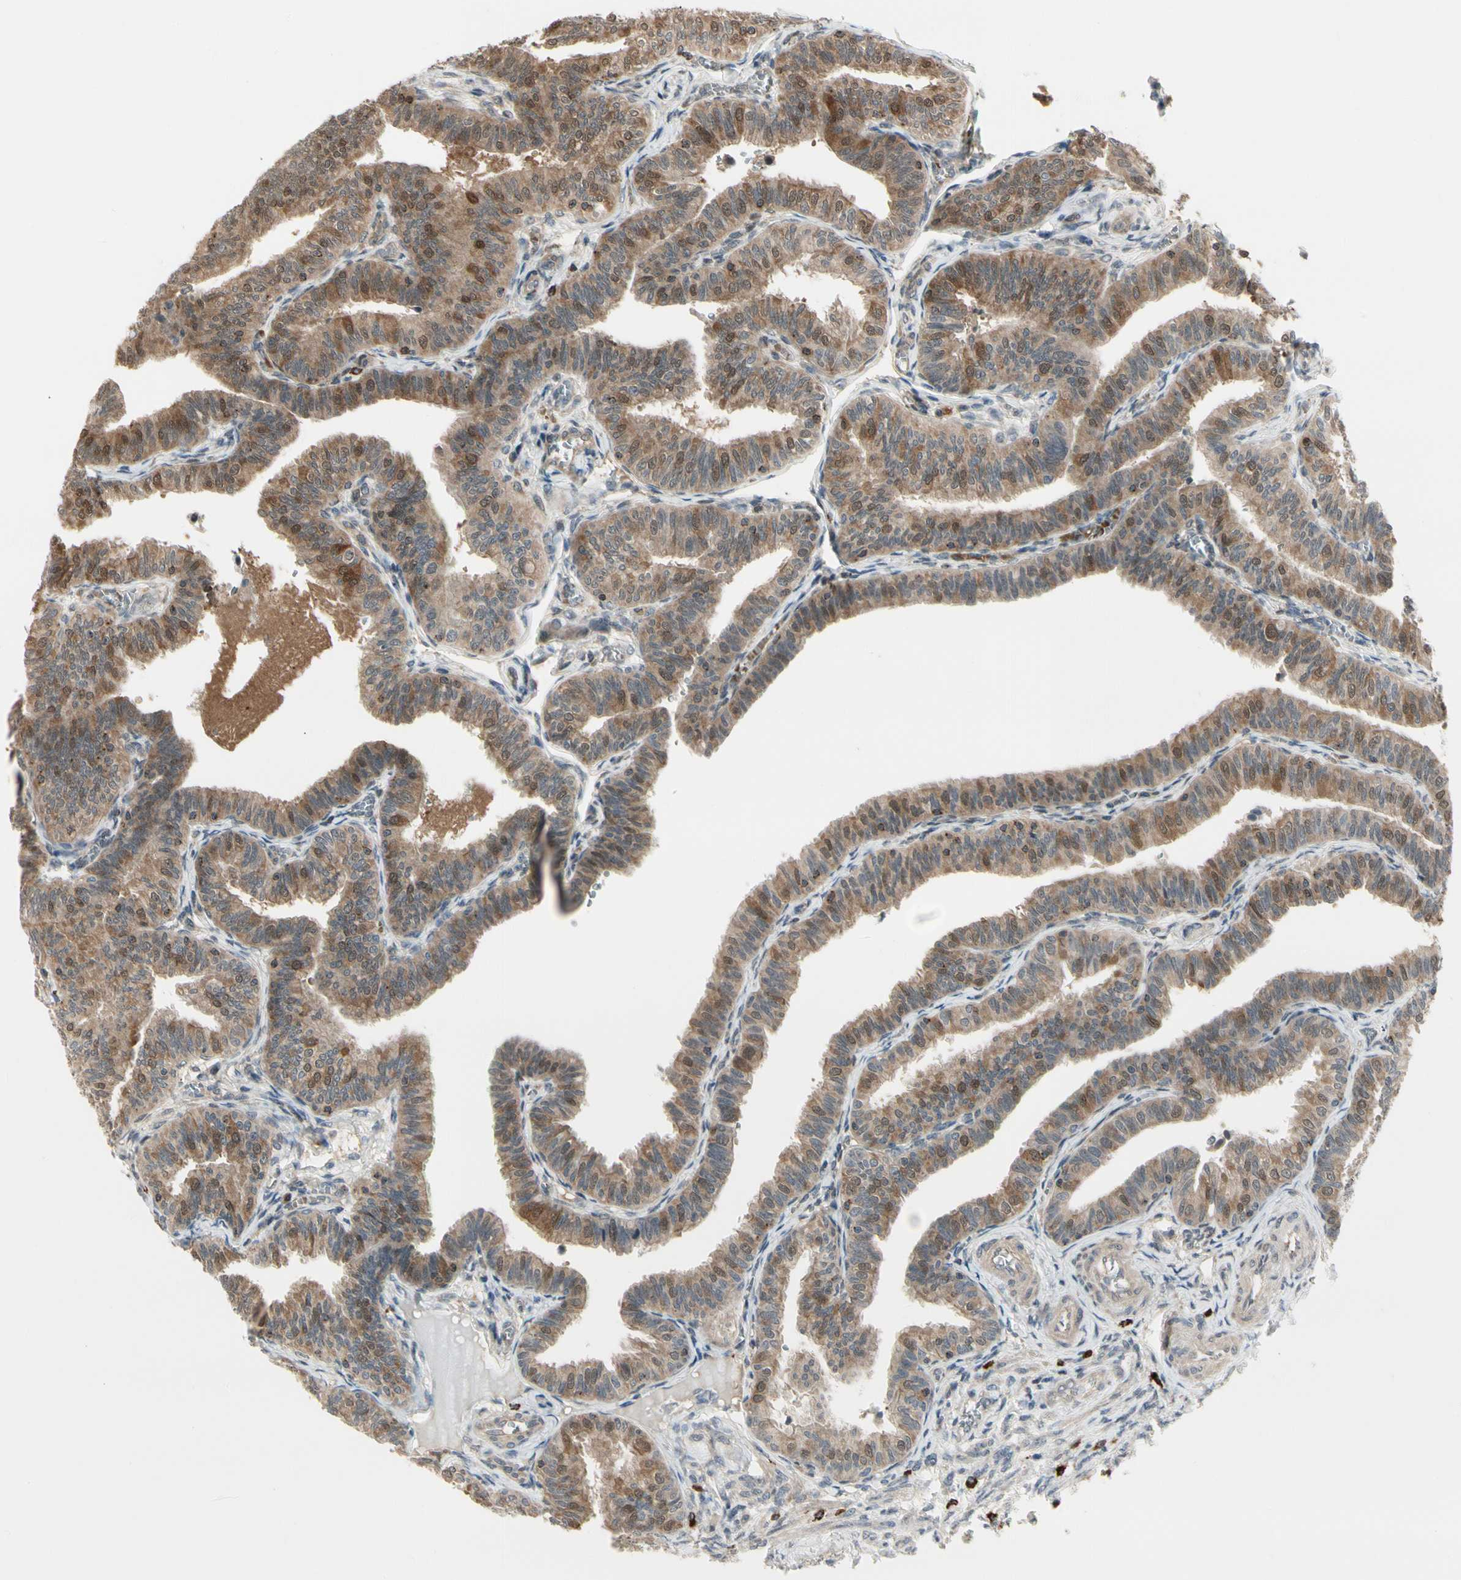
{"staining": {"intensity": "moderate", "quantity": ">75%", "location": "cytoplasmic/membranous,nuclear"}, "tissue": "fallopian tube", "cell_type": "Glandular cells", "image_type": "normal", "snomed": [{"axis": "morphology", "description": "Normal tissue, NOS"}, {"axis": "topography", "description": "Fallopian tube"}], "caption": "Normal fallopian tube displays moderate cytoplasmic/membranous,nuclear positivity in approximately >75% of glandular cells.", "gene": "EVC", "patient": {"sex": "female", "age": 46}}